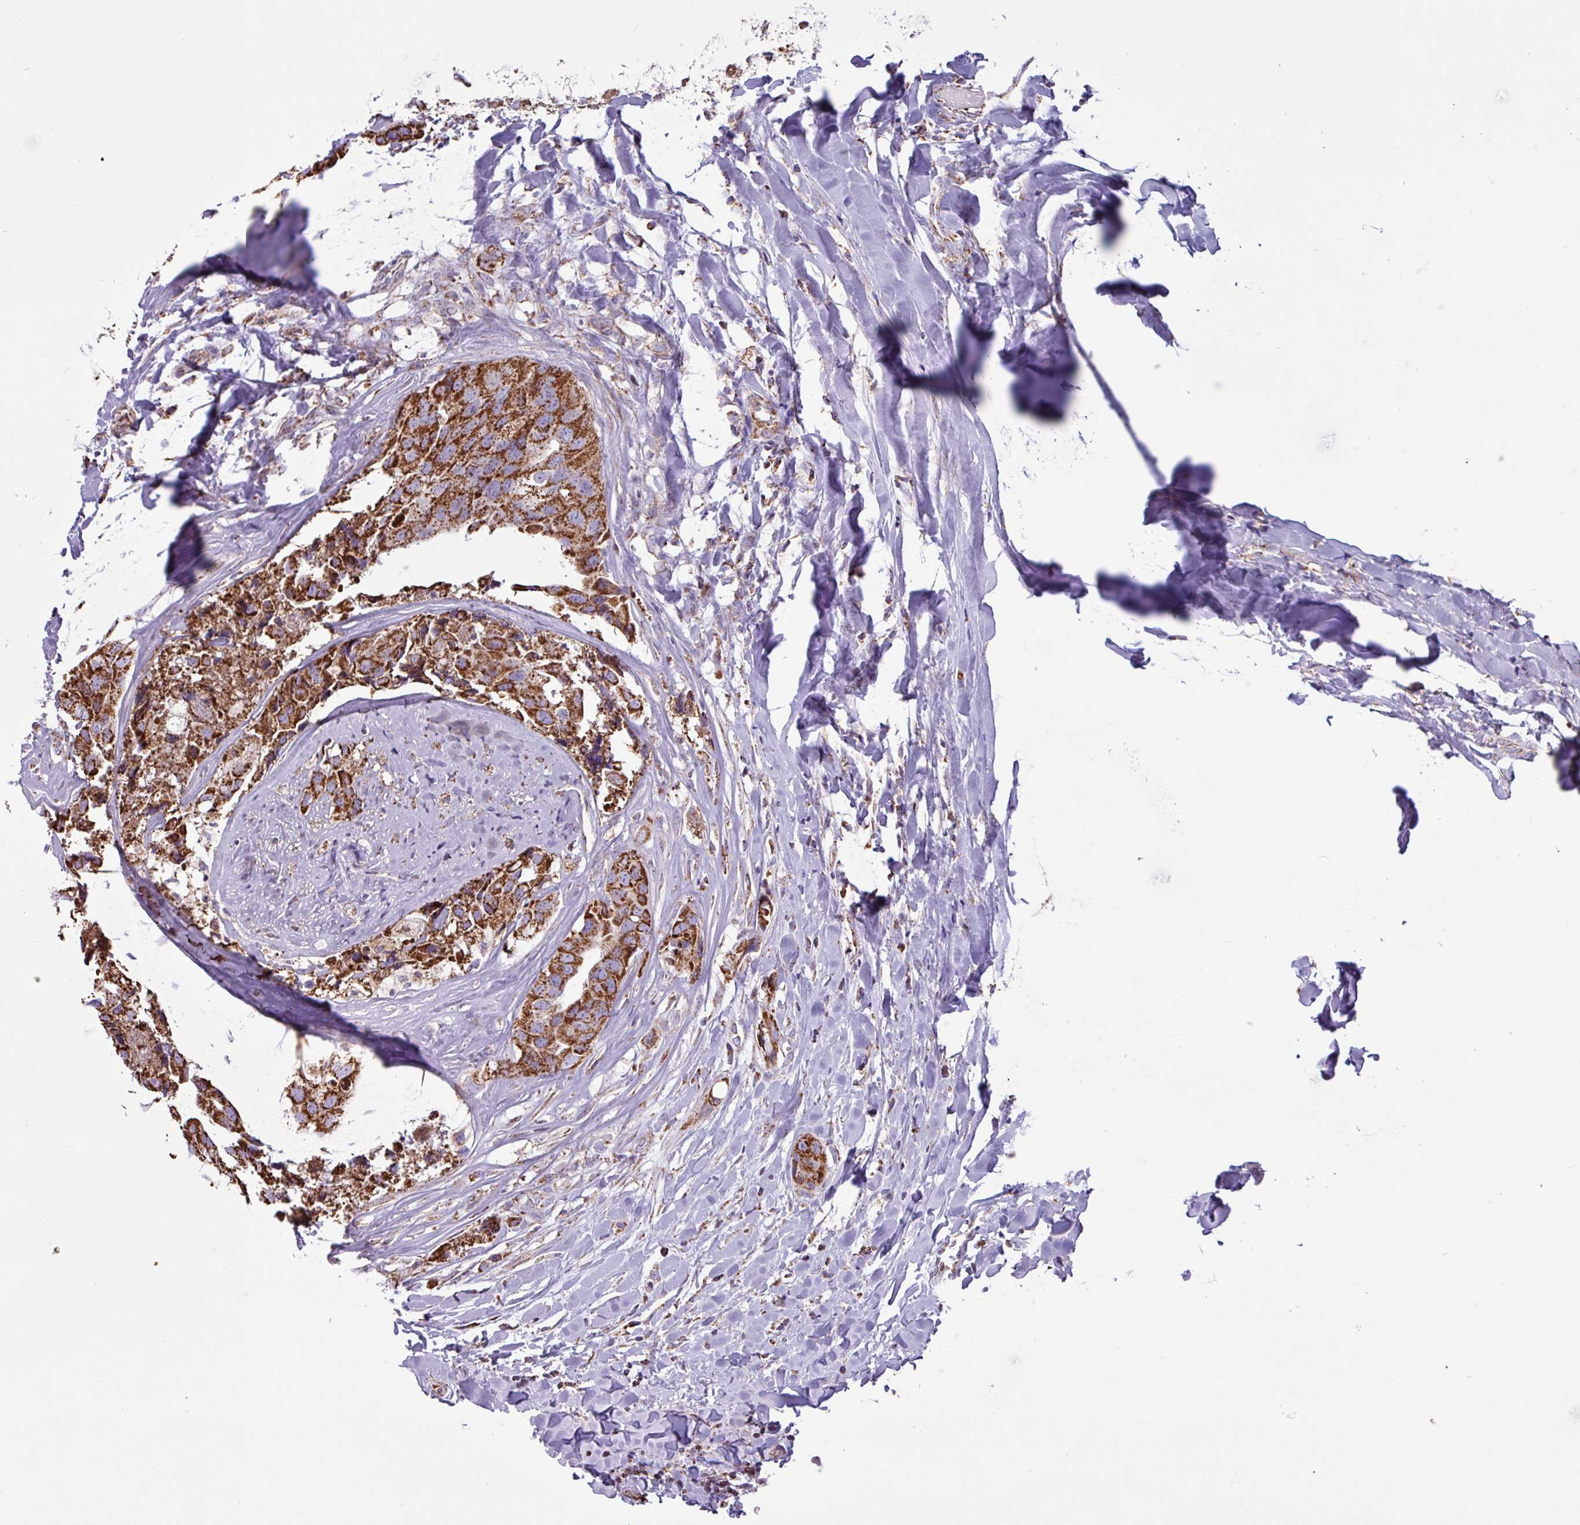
{"staining": {"intensity": "moderate", "quantity": ">75%", "location": "cytoplasmic/membranous"}, "tissue": "head and neck cancer", "cell_type": "Tumor cells", "image_type": "cancer", "snomed": [{"axis": "morphology", "description": "Adenocarcinoma, NOS"}, {"axis": "morphology", "description": "Adenocarcinoma, metastatic, NOS"}, {"axis": "topography", "description": "Head-Neck"}], "caption": "The histopathology image reveals immunohistochemical staining of head and neck cancer (metastatic adenocarcinoma). There is moderate cytoplasmic/membranous staining is seen in about >75% of tumor cells.", "gene": "RTL3", "patient": {"sex": "male", "age": 75}}